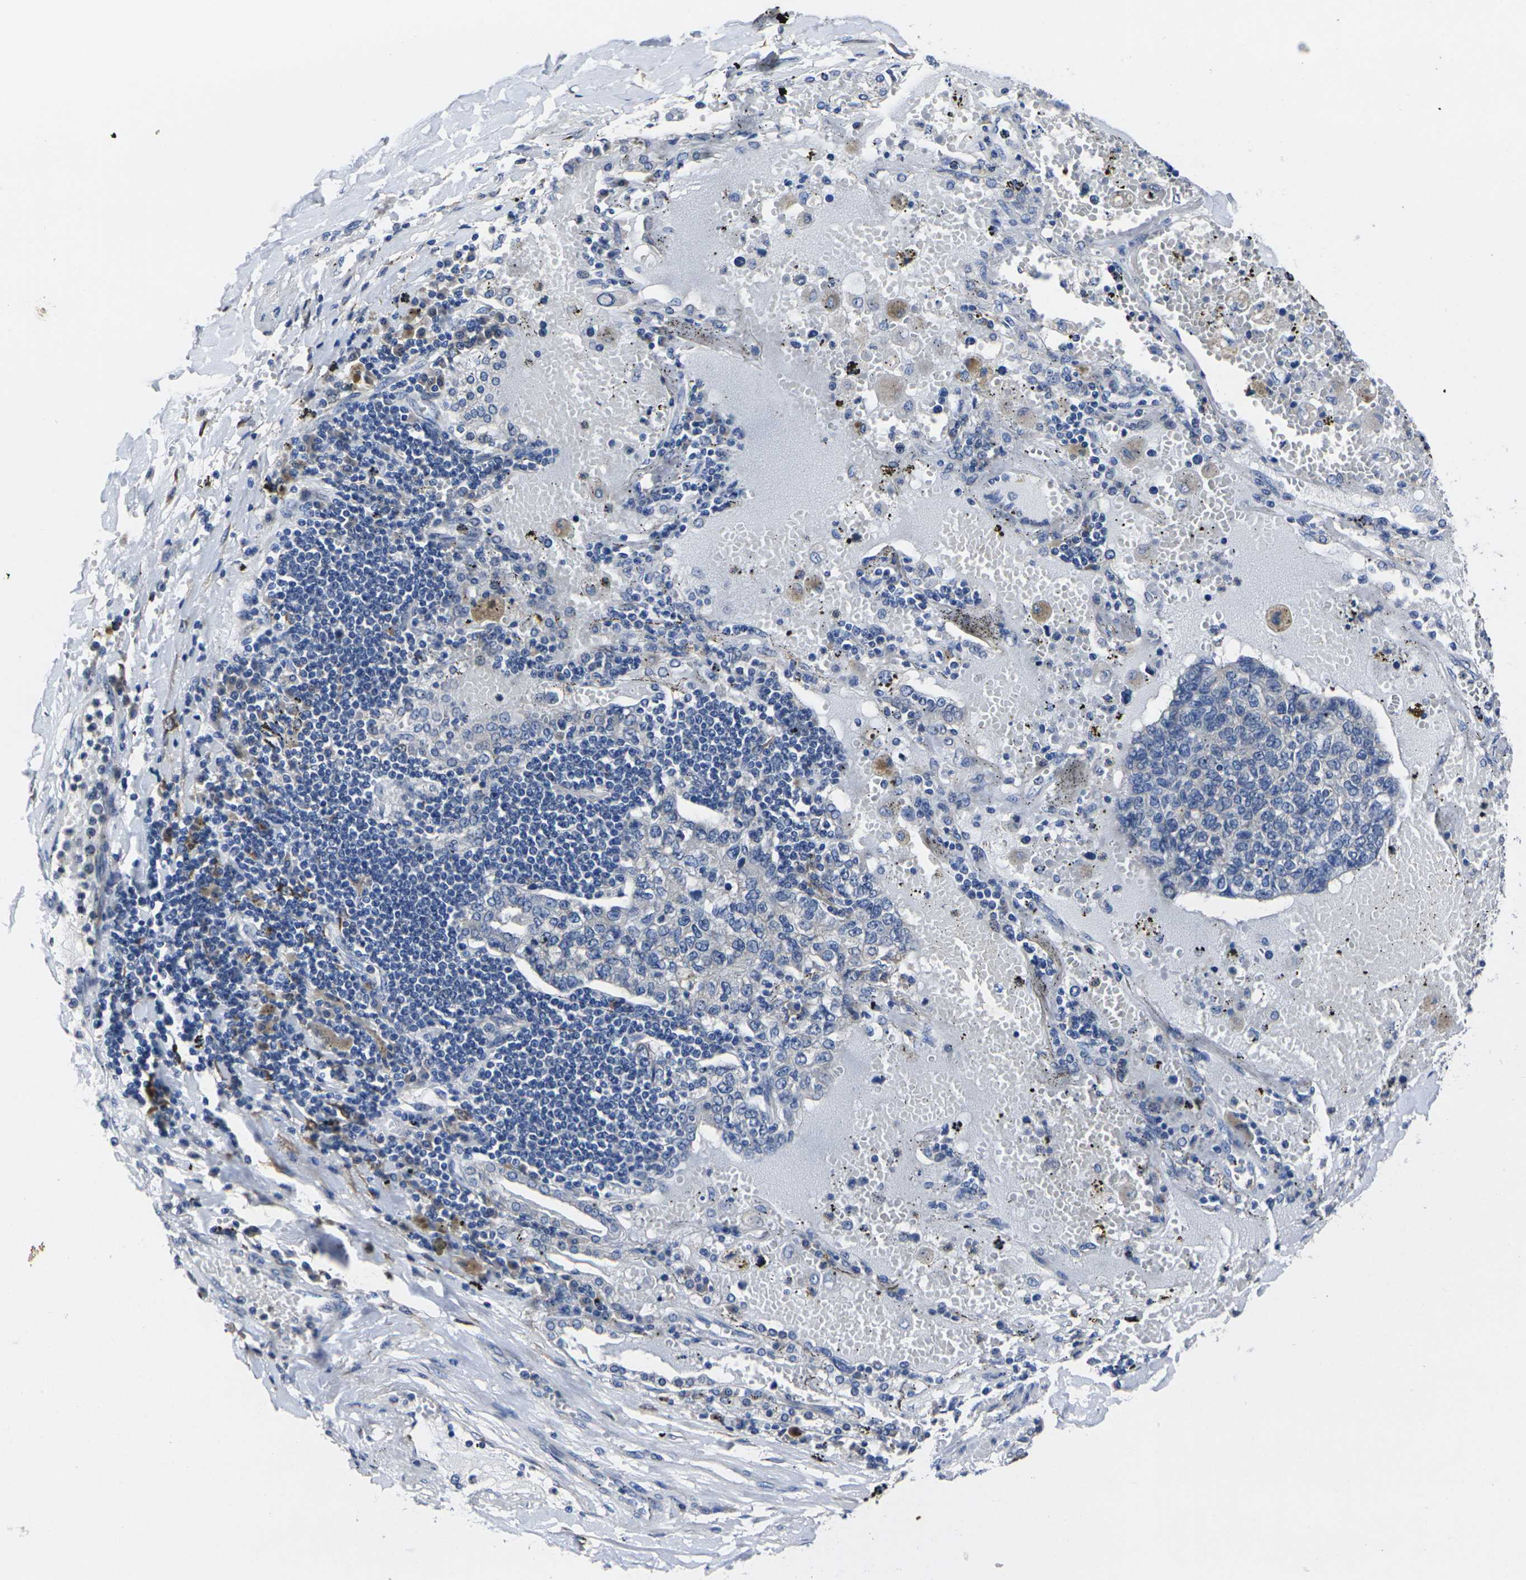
{"staining": {"intensity": "negative", "quantity": "none", "location": "none"}, "tissue": "lung cancer", "cell_type": "Tumor cells", "image_type": "cancer", "snomed": [{"axis": "morphology", "description": "Adenocarcinoma, NOS"}, {"axis": "topography", "description": "Lung"}], "caption": "An immunohistochemistry photomicrograph of lung cancer (adenocarcinoma) is shown. There is no staining in tumor cells of lung cancer (adenocarcinoma).", "gene": "CYP2C8", "patient": {"sex": "male", "age": 49}}